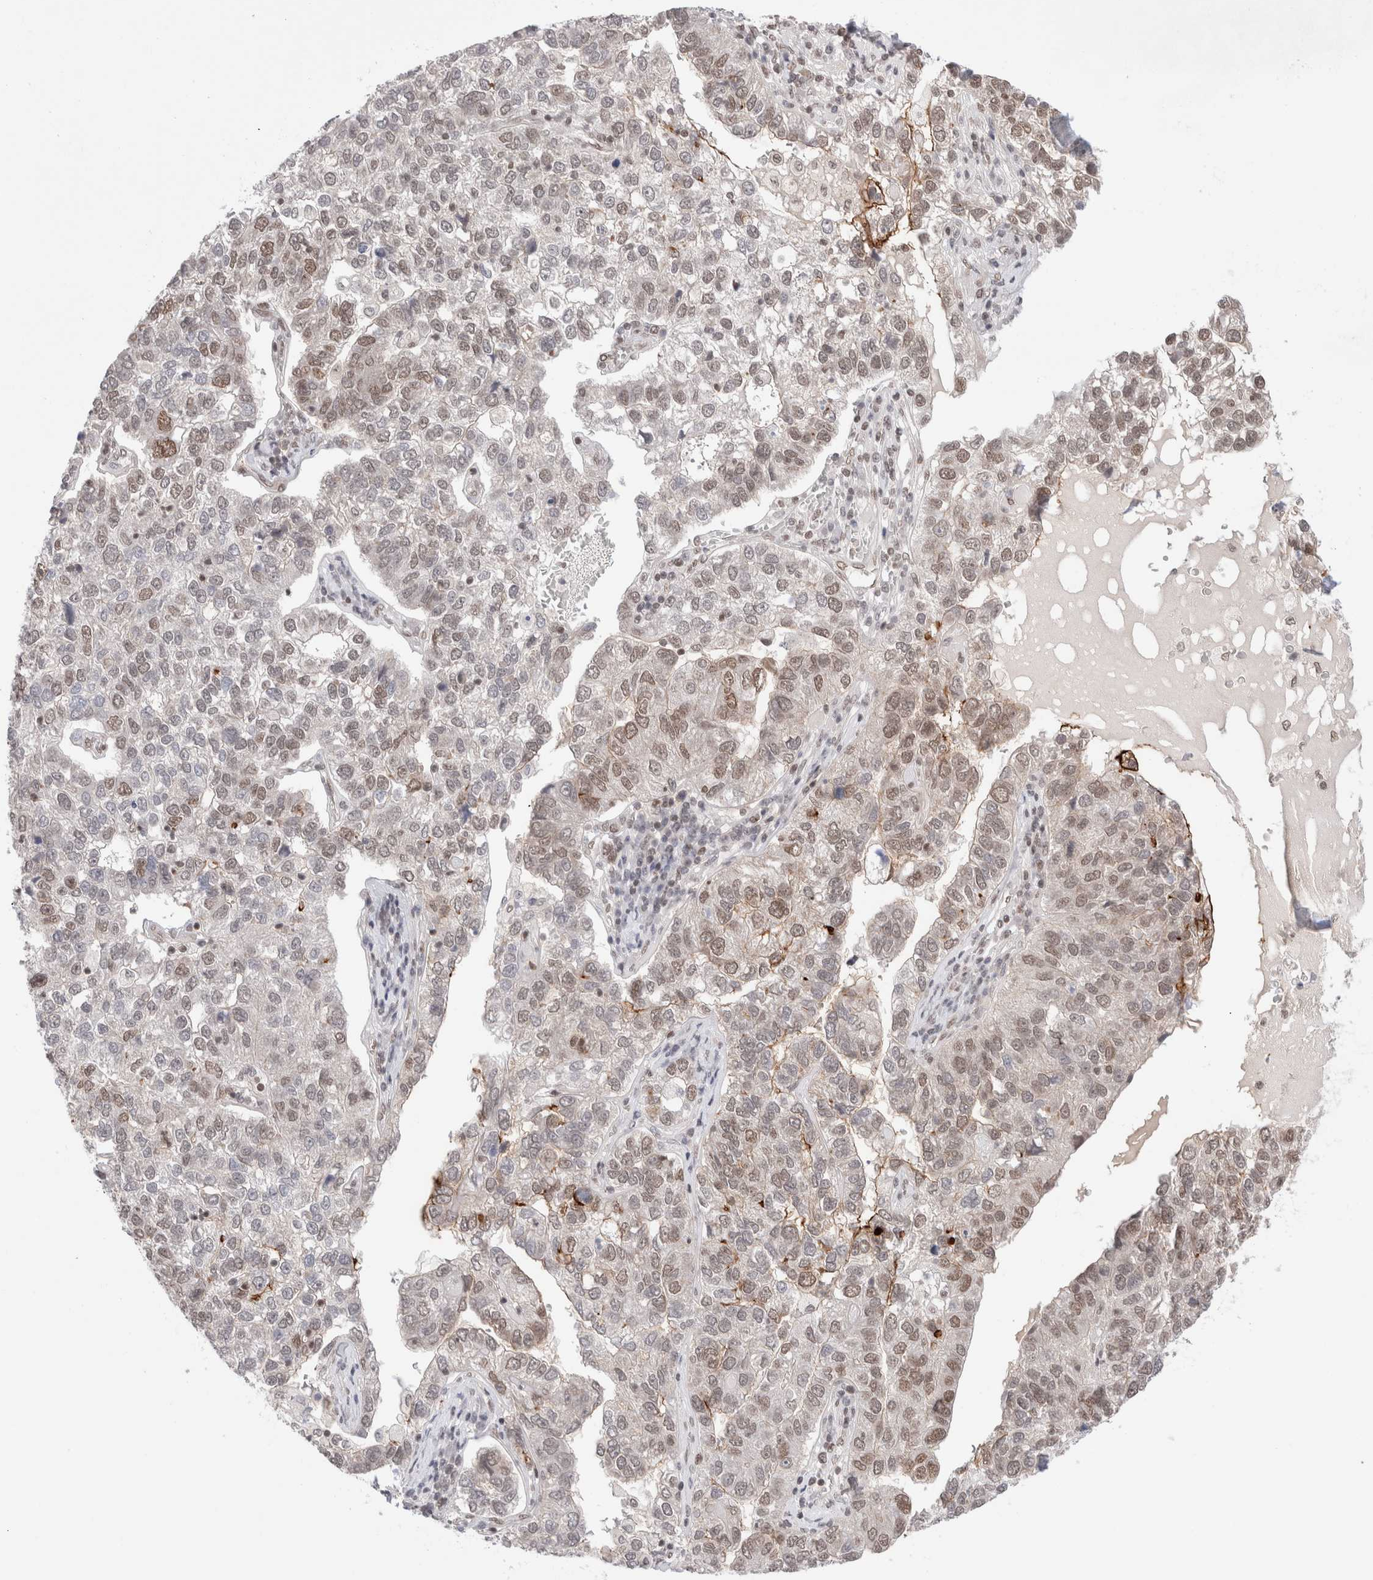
{"staining": {"intensity": "weak", "quantity": "25%-75%", "location": "nuclear"}, "tissue": "pancreatic cancer", "cell_type": "Tumor cells", "image_type": "cancer", "snomed": [{"axis": "morphology", "description": "Adenocarcinoma, NOS"}, {"axis": "topography", "description": "Pancreas"}], "caption": "Pancreatic cancer was stained to show a protein in brown. There is low levels of weak nuclear staining in approximately 25%-75% of tumor cells.", "gene": "GATAD2A", "patient": {"sex": "female", "age": 61}}